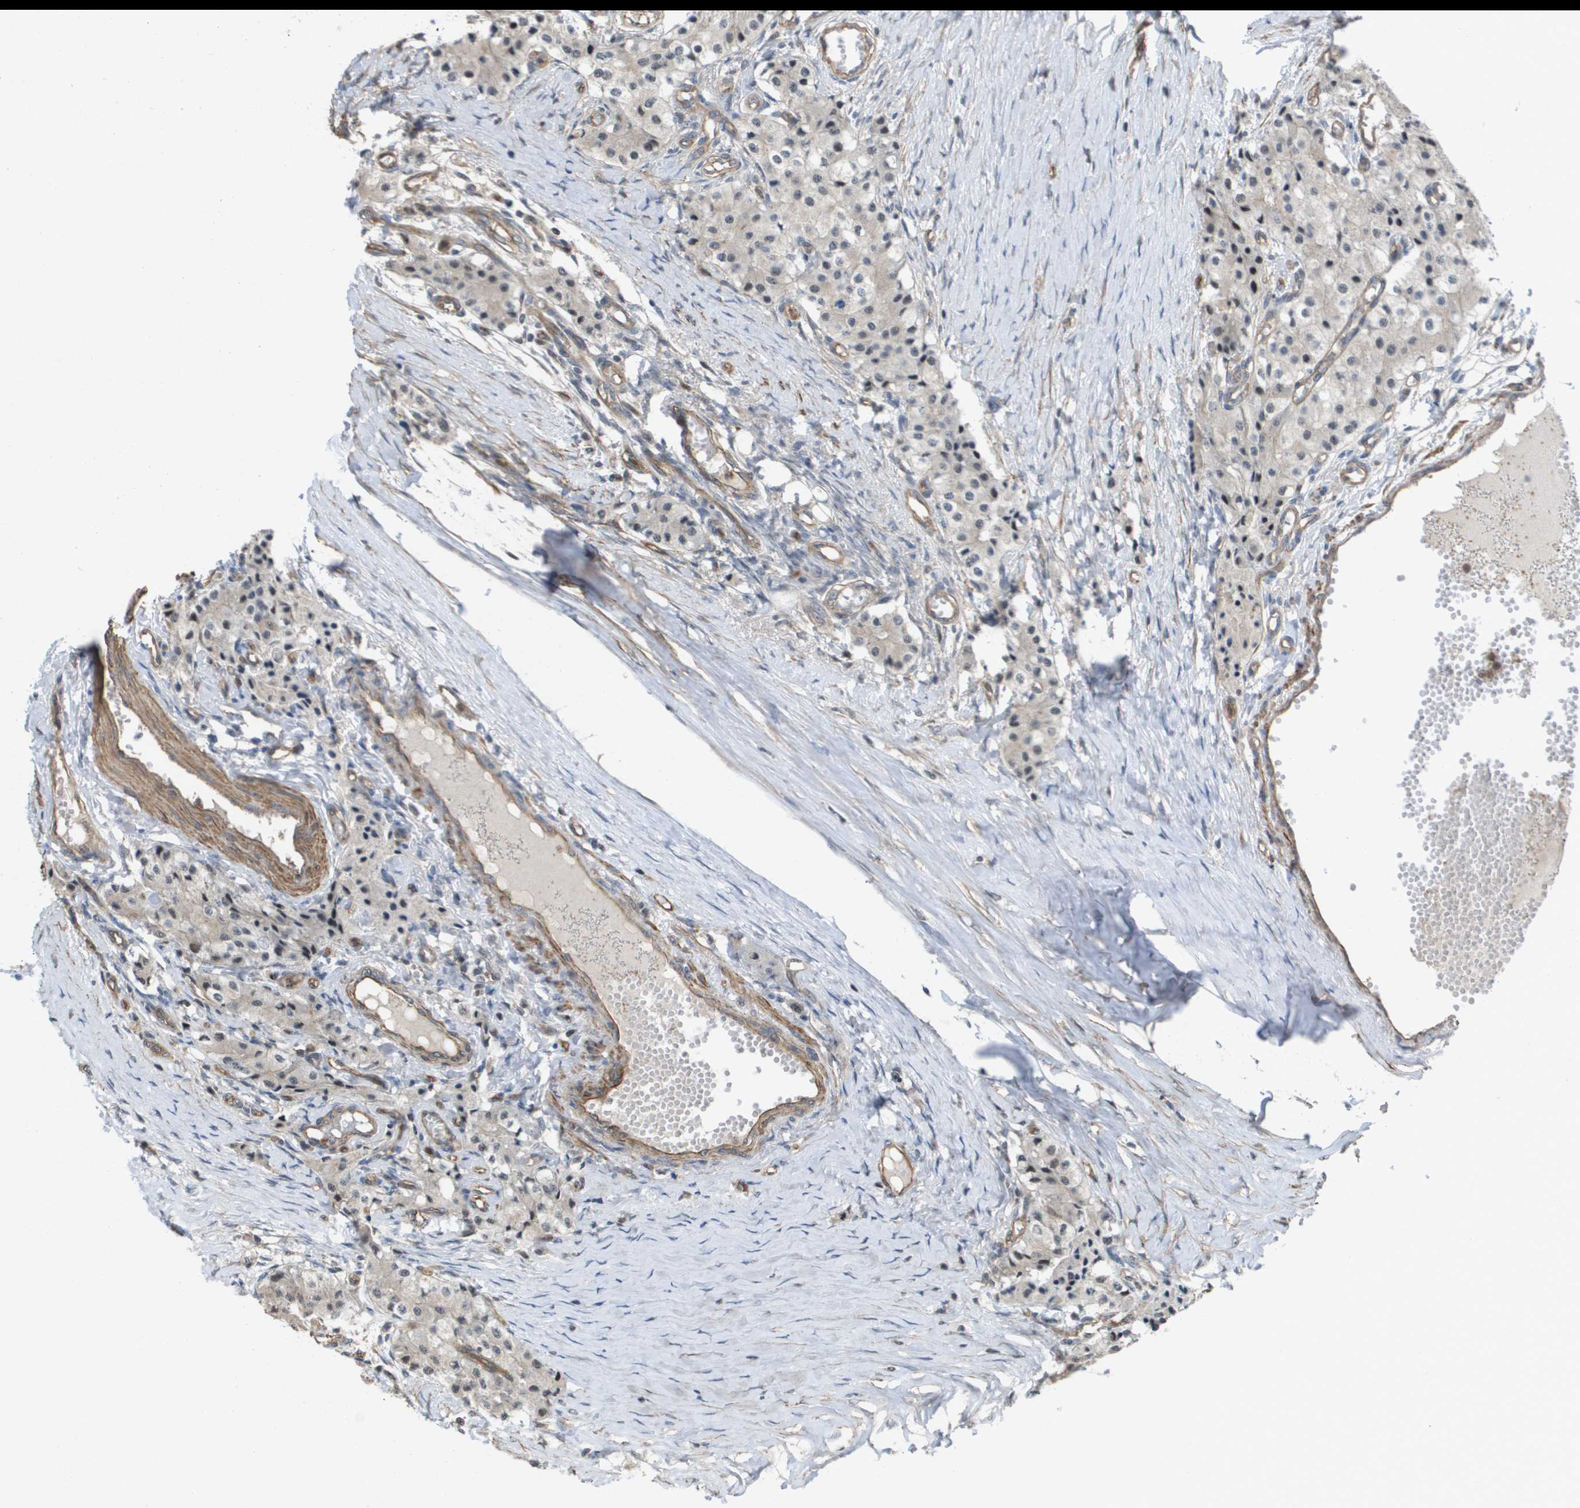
{"staining": {"intensity": "negative", "quantity": "none", "location": "none"}, "tissue": "carcinoid", "cell_type": "Tumor cells", "image_type": "cancer", "snomed": [{"axis": "morphology", "description": "Carcinoid, malignant, NOS"}, {"axis": "topography", "description": "Colon"}], "caption": "There is no significant expression in tumor cells of carcinoid (malignant). Brightfield microscopy of immunohistochemistry (IHC) stained with DAB (brown) and hematoxylin (blue), captured at high magnification.", "gene": "RNF112", "patient": {"sex": "female", "age": 52}}